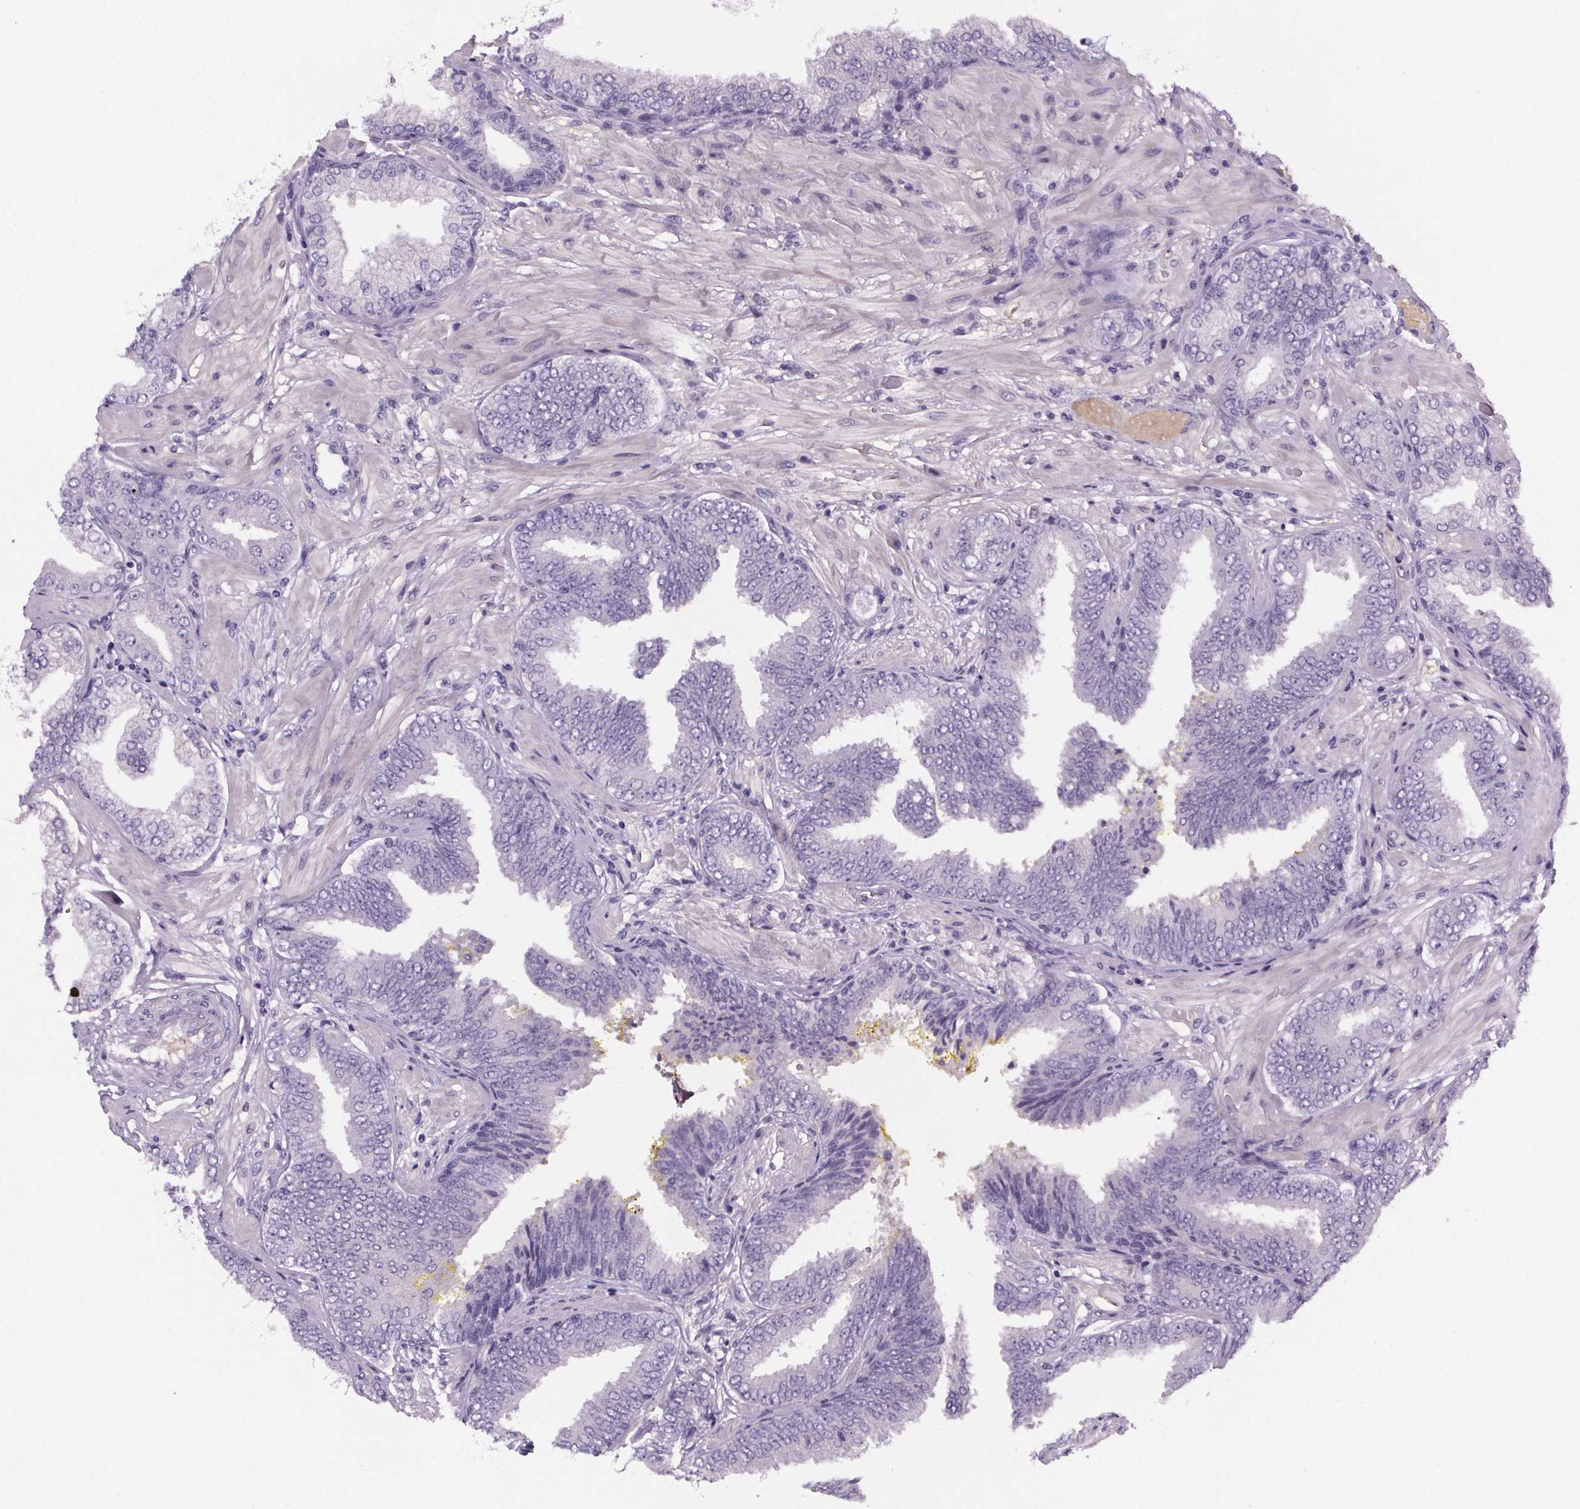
{"staining": {"intensity": "negative", "quantity": "none", "location": "none"}, "tissue": "prostate cancer", "cell_type": "Tumor cells", "image_type": "cancer", "snomed": [{"axis": "morphology", "description": "Adenocarcinoma, Low grade"}, {"axis": "topography", "description": "Prostate"}], "caption": "The histopathology image displays no significant staining in tumor cells of prostate cancer. (Stains: DAB IHC with hematoxylin counter stain, Microscopy: brightfield microscopy at high magnification).", "gene": "CUBN", "patient": {"sex": "male", "age": 55}}